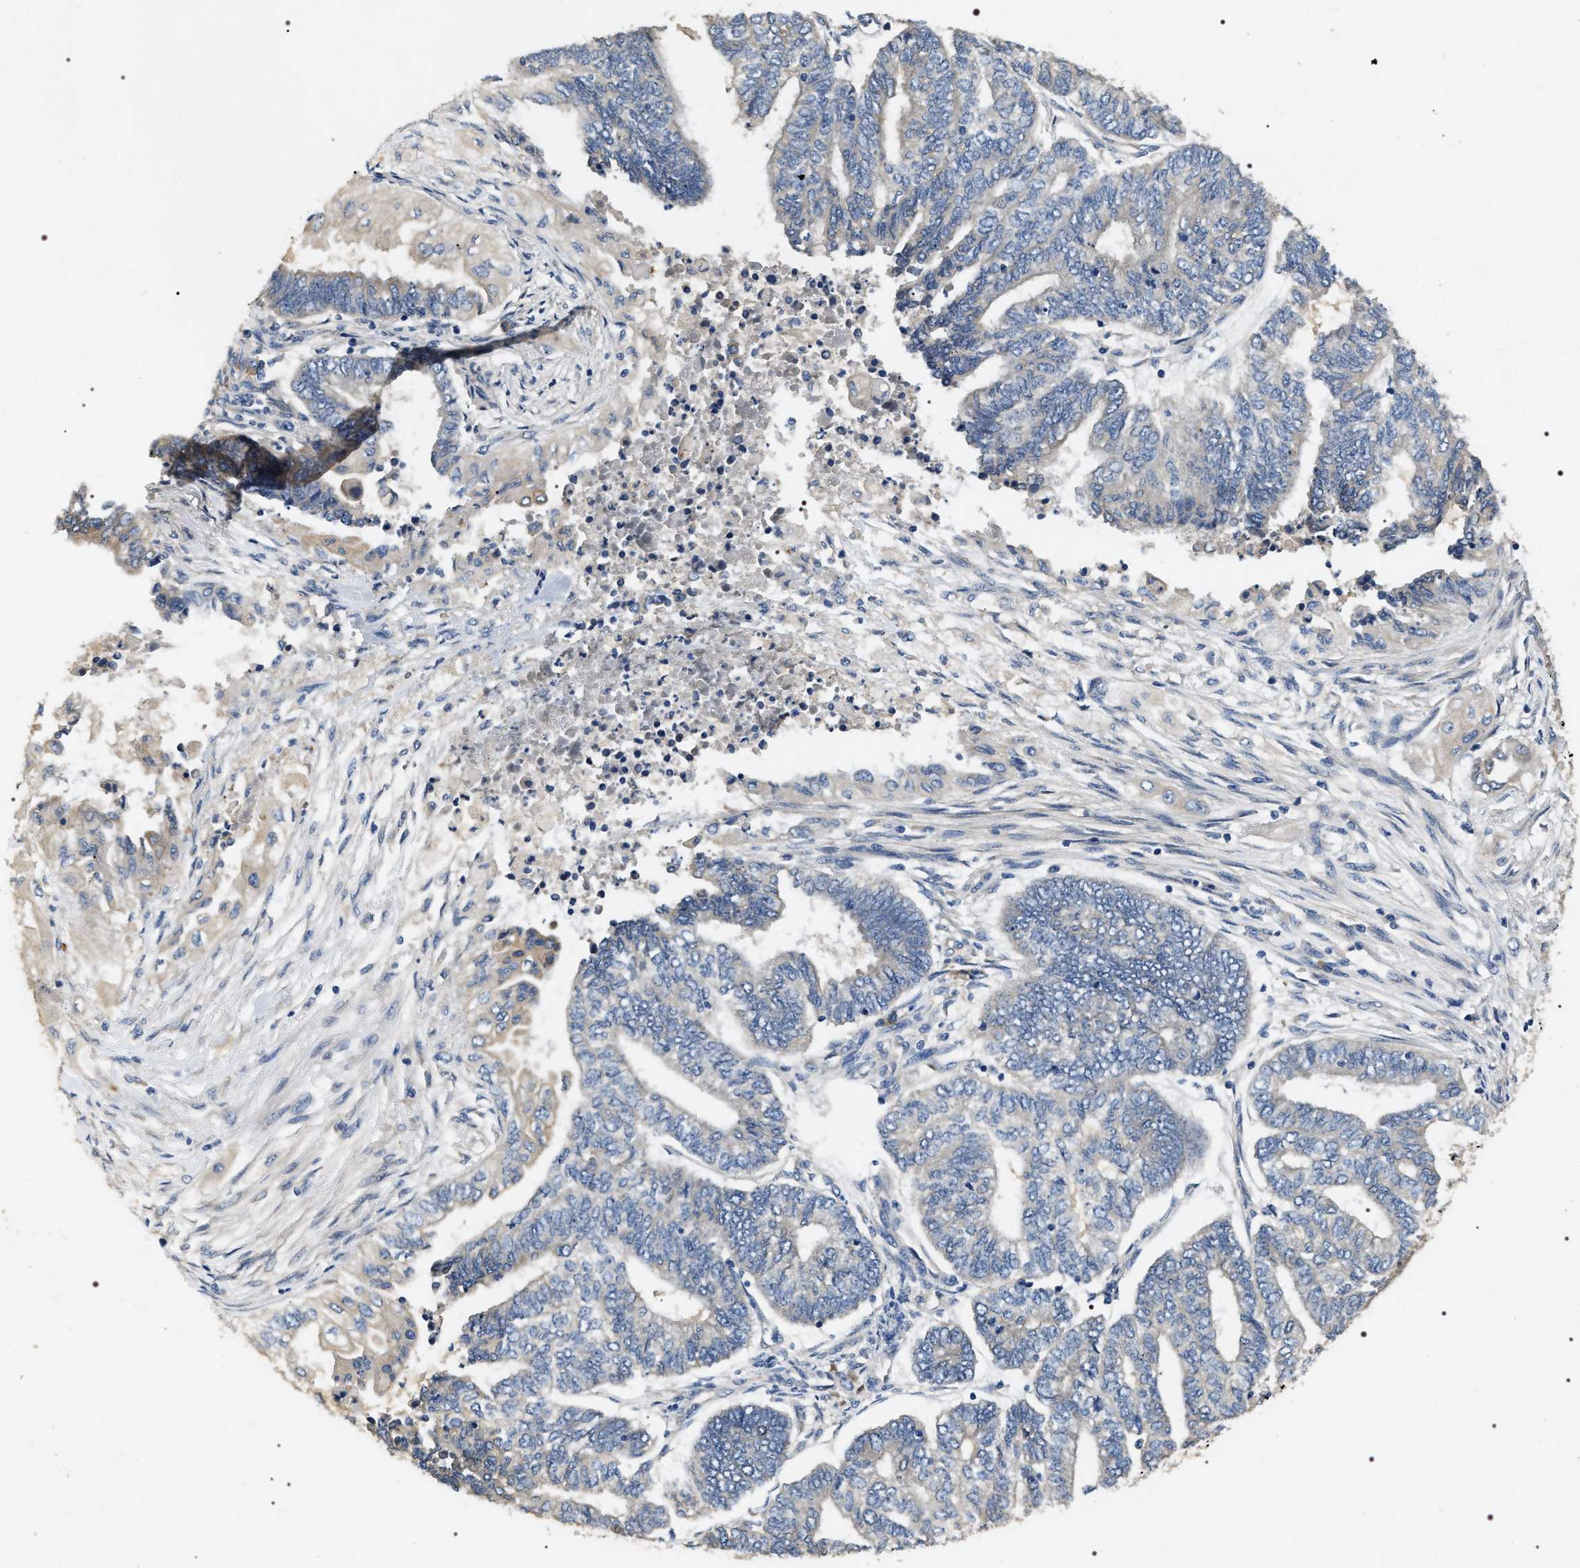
{"staining": {"intensity": "negative", "quantity": "none", "location": "none"}, "tissue": "endometrial cancer", "cell_type": "Tumor cells", "image_type": "cancer", "snomed": [{"axis": "morphology", "description": "Adenocarcinoma, NOS"}, {"axis": "topography", "description": "Uterus"}, {"axis": "topography", "description": "Endometrium"}], "caption": "This is an immunohistochemistry photomicrograph of endometrial cancer (adenocarcinoma). There is no expression in tumor cells.", "gene": "IFT81", "patient": {"sex": "female", "age": 70}}